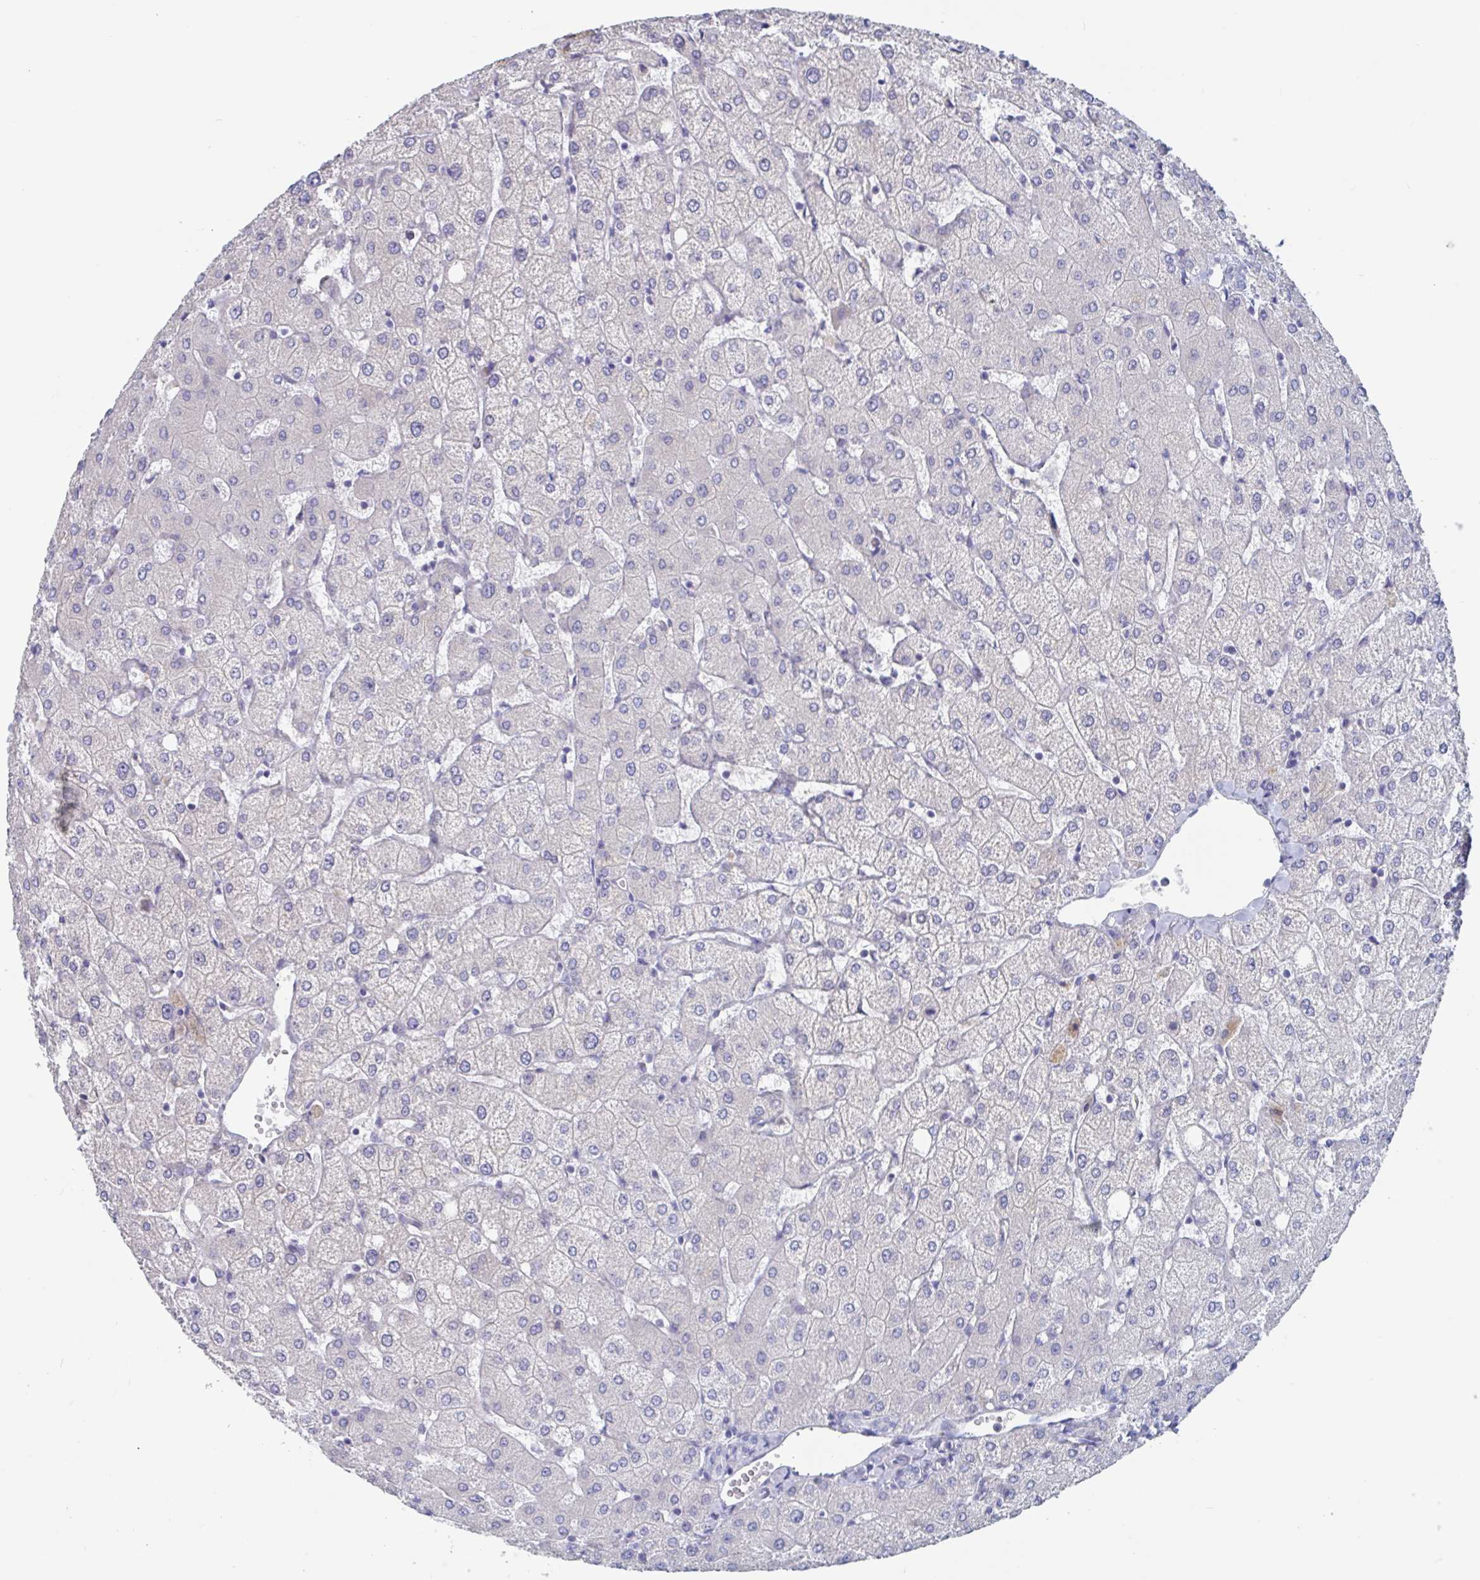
{"staining": {"intensity": "negative", "quantity": "none", "location": "none"}, "tissue": "liver", "cell_type": "Cholangiocytes", "image_type": "normal", "snomed": [{"axis": "morphology", "description": "Normal tissue, NOS"}, {"axis": "topography", "description": "Liver"}], "caption": "Immunohistochemistry histopathology image of benign liver: human liver stained with DAB (3,3'-diaminobenzidine) displays no significant protein staining in cholangiocytes. (DAB (3,3'-diaminobenzidine) immunohistochemistry, high magnification).", "gene": "ABHD16A", "patient": {"sex": "female", "age": 54}}